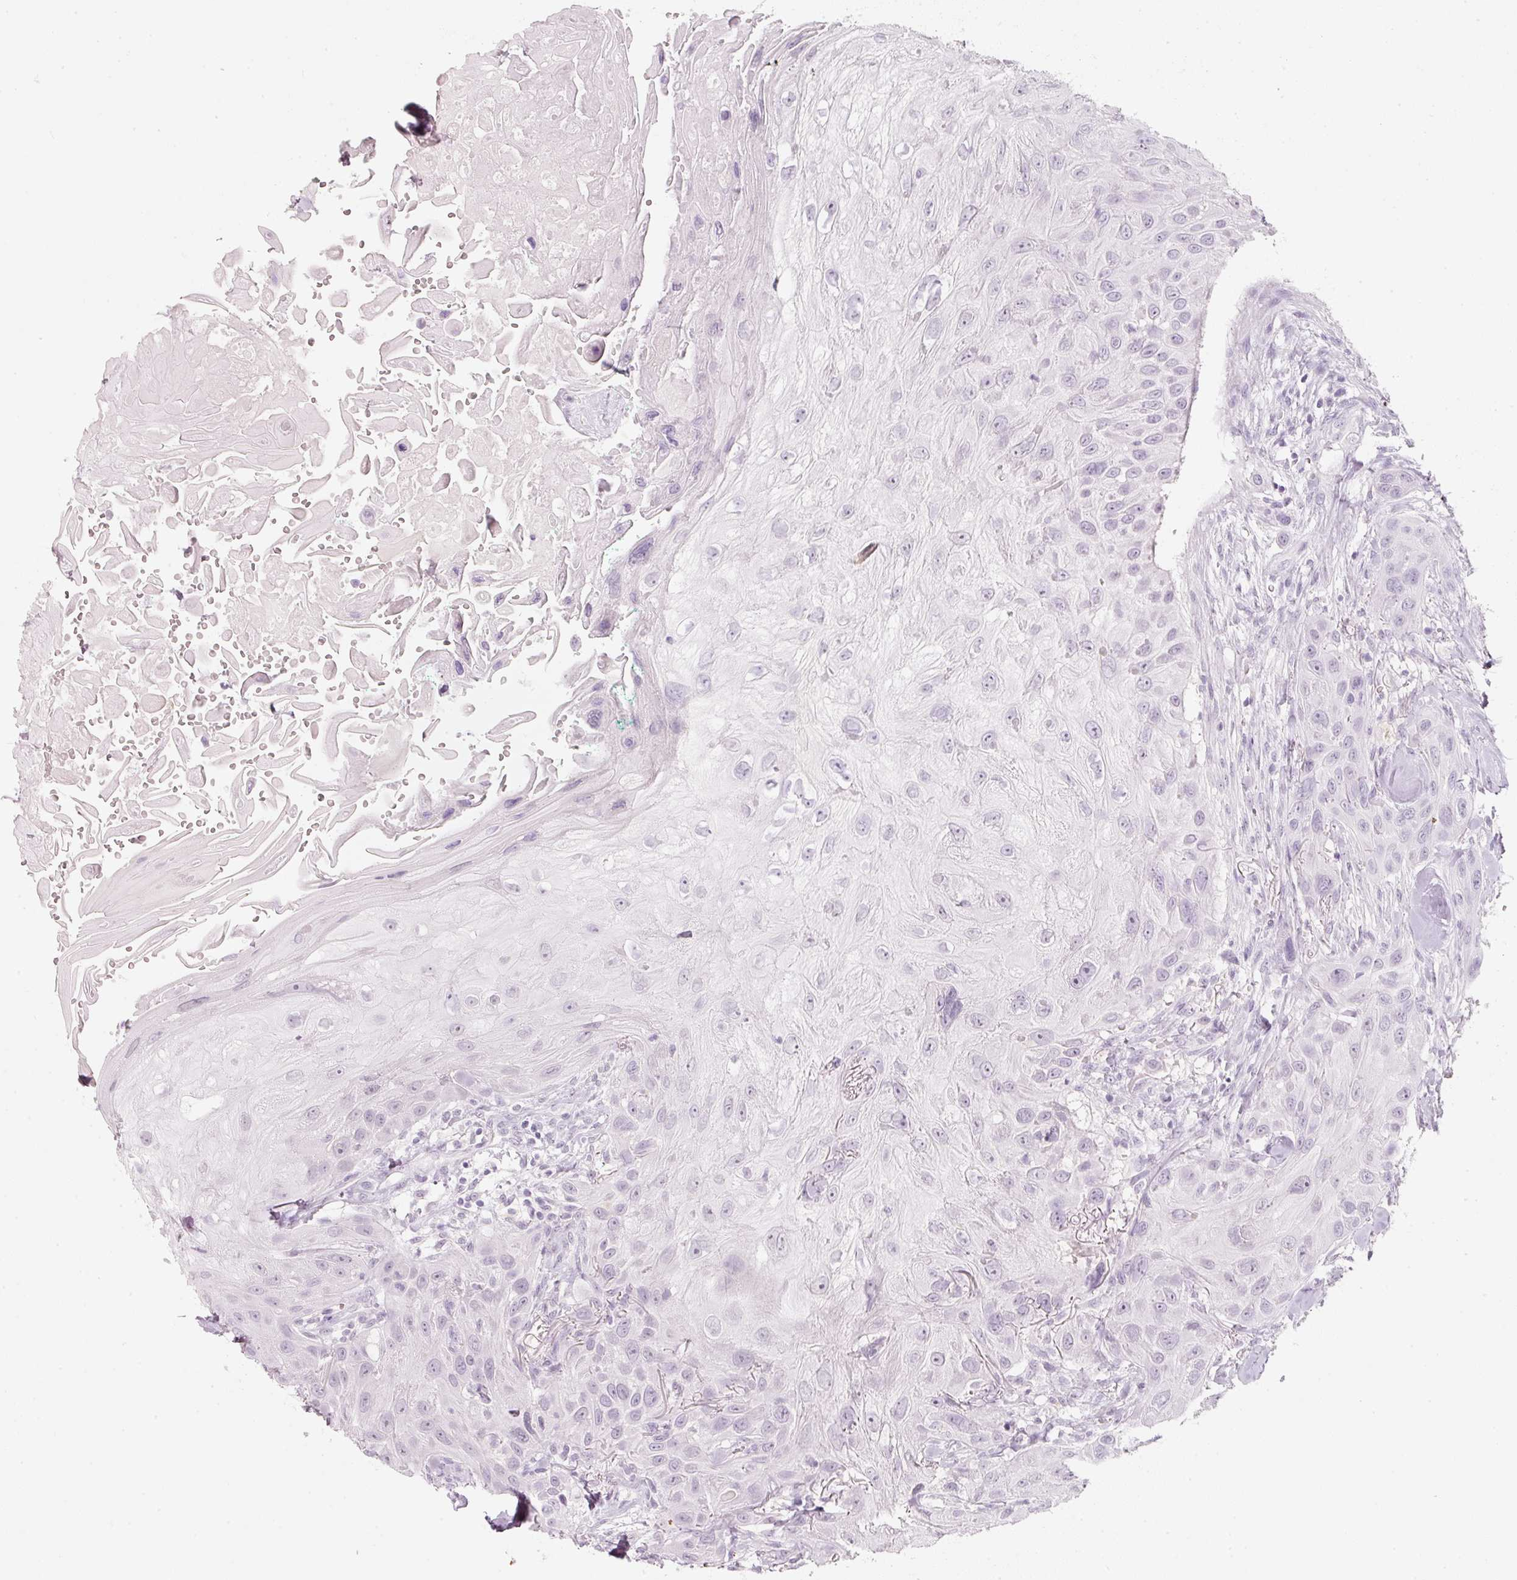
{"staining": {"intensity": "negative", "quantity": "none", "location": "none"}, "tissue": "head and neck cancer", "cell_type": "Tumor cells", "image_type": "cancer", "snomed": [{"axis": "morphology", "description": "Squamous cell carcinoma, NOS"}, {"axis": "topography", "description": "Head-Neck"}], "caption": "Tumor cells show no significant protein positivity in squamous cell carcinoma (head and neck).", "gene": "ENSG00000206549", "patient": {"sex": "male", "age": 81}}